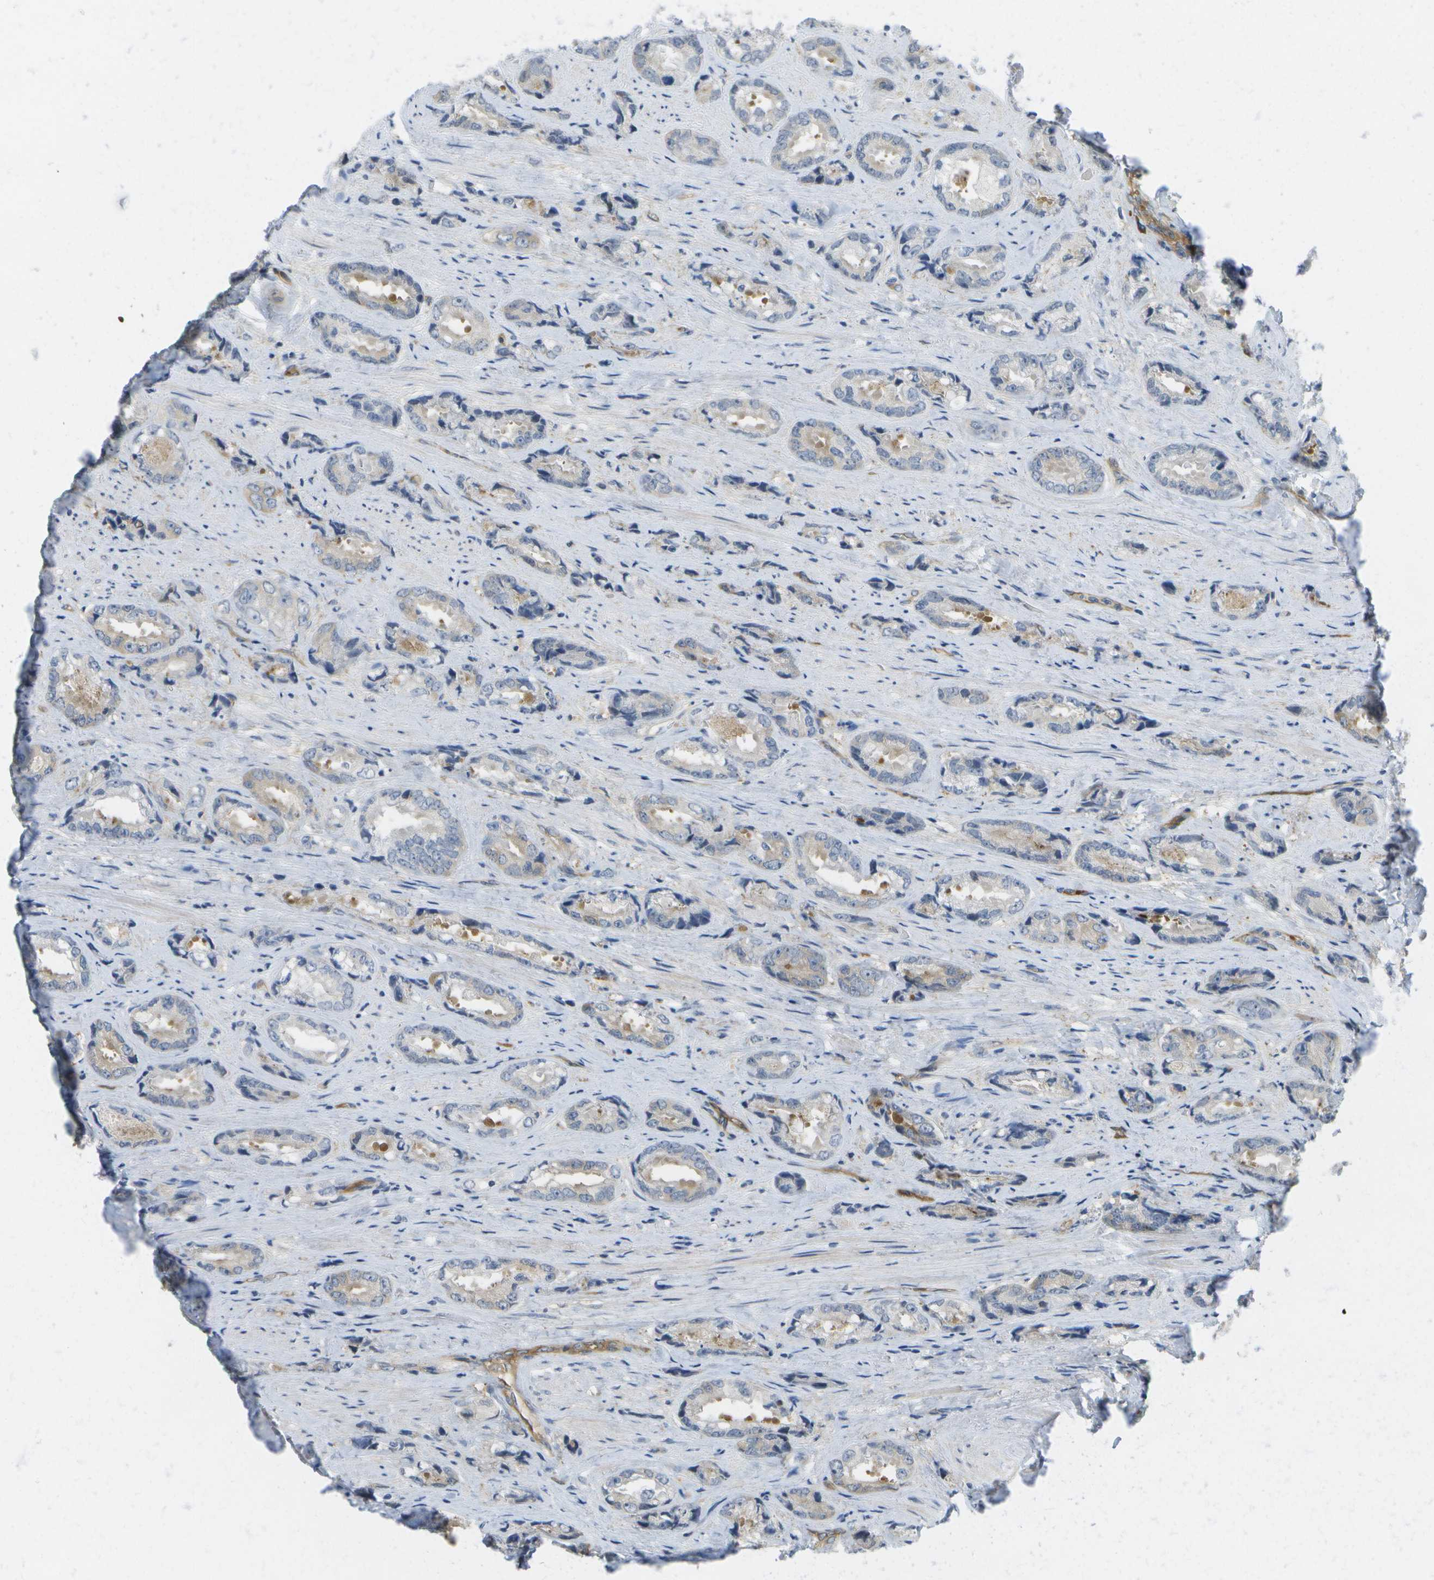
{"staining": {"intensity": "negative", "quantity": "none", "location": "none"}, "tissue": "prostate cancer", "cell_type": "Tumor cells", "image_type": "cancer", "snomed": [{"axis": "morphology", "description": "Adenocarcinoma, High grade"}, {"axis": "topography", "description": "Prostate"}], "caption": "Human high-grade adenocarcinoma (prostate) stained for a protein using IHC demonstrates no expression in tumor cells.", "gene": "MARCHF8", "patient": {"sex": "male", "age": 61}}